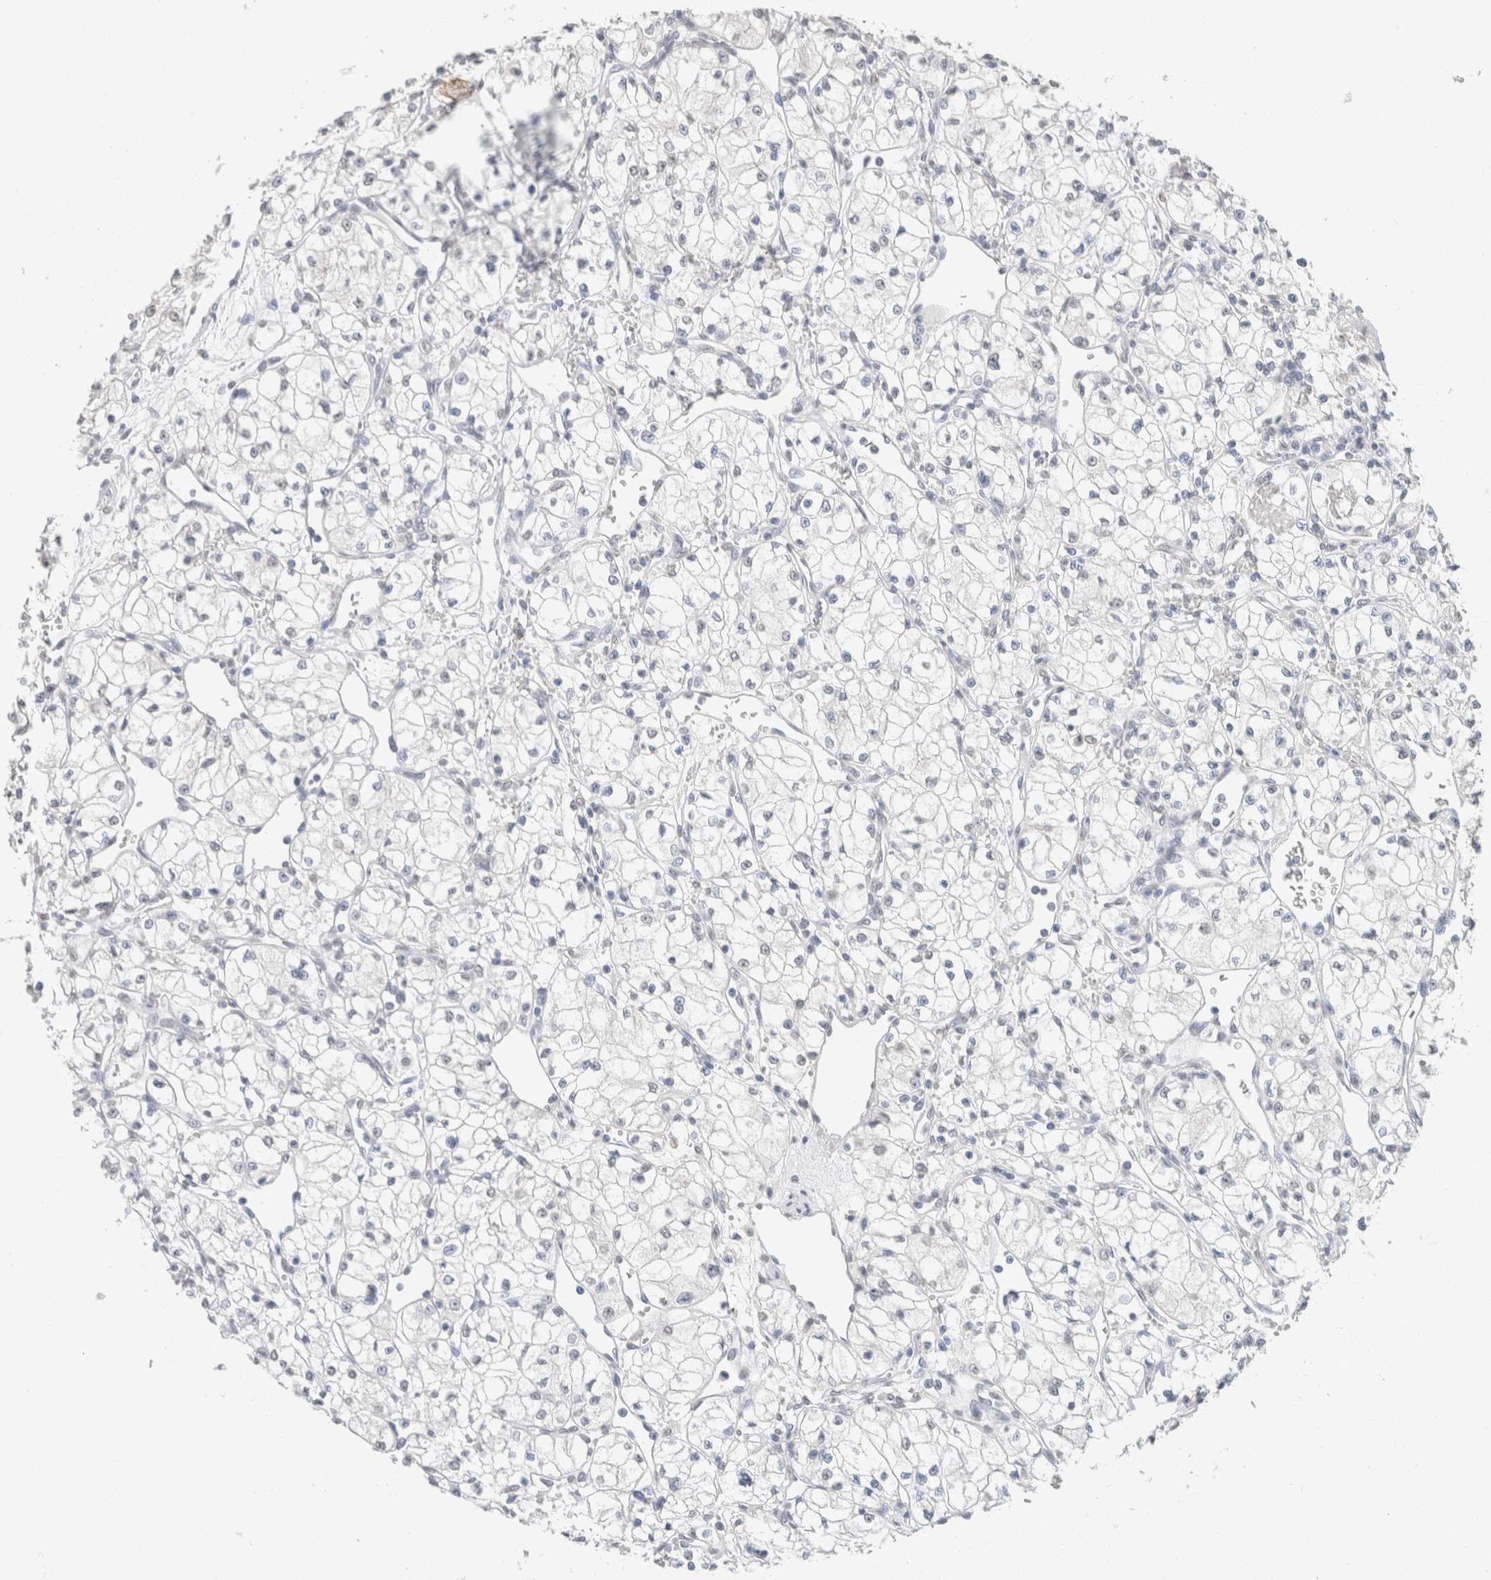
{"staining": {"intensity": "negative", "quantity": "none", "location": "none"}, "tissue": "renal cancer", "cell_type": "Tumor cells", "image_type": "cancer", "snomed": [{"axis": "morphology", "description": "Normal tissue, NOS"}, {"axis": "morphology", "description": "Adenocarcinoma, NOS"}, {"axis": "topography", "description": "Kidney"}], "caption": "There is no significant expression in tumor cells of renal cancer (adenocarcinoma).", "gene": "CD80", "patient": {"sex": "male", "age": 59}}